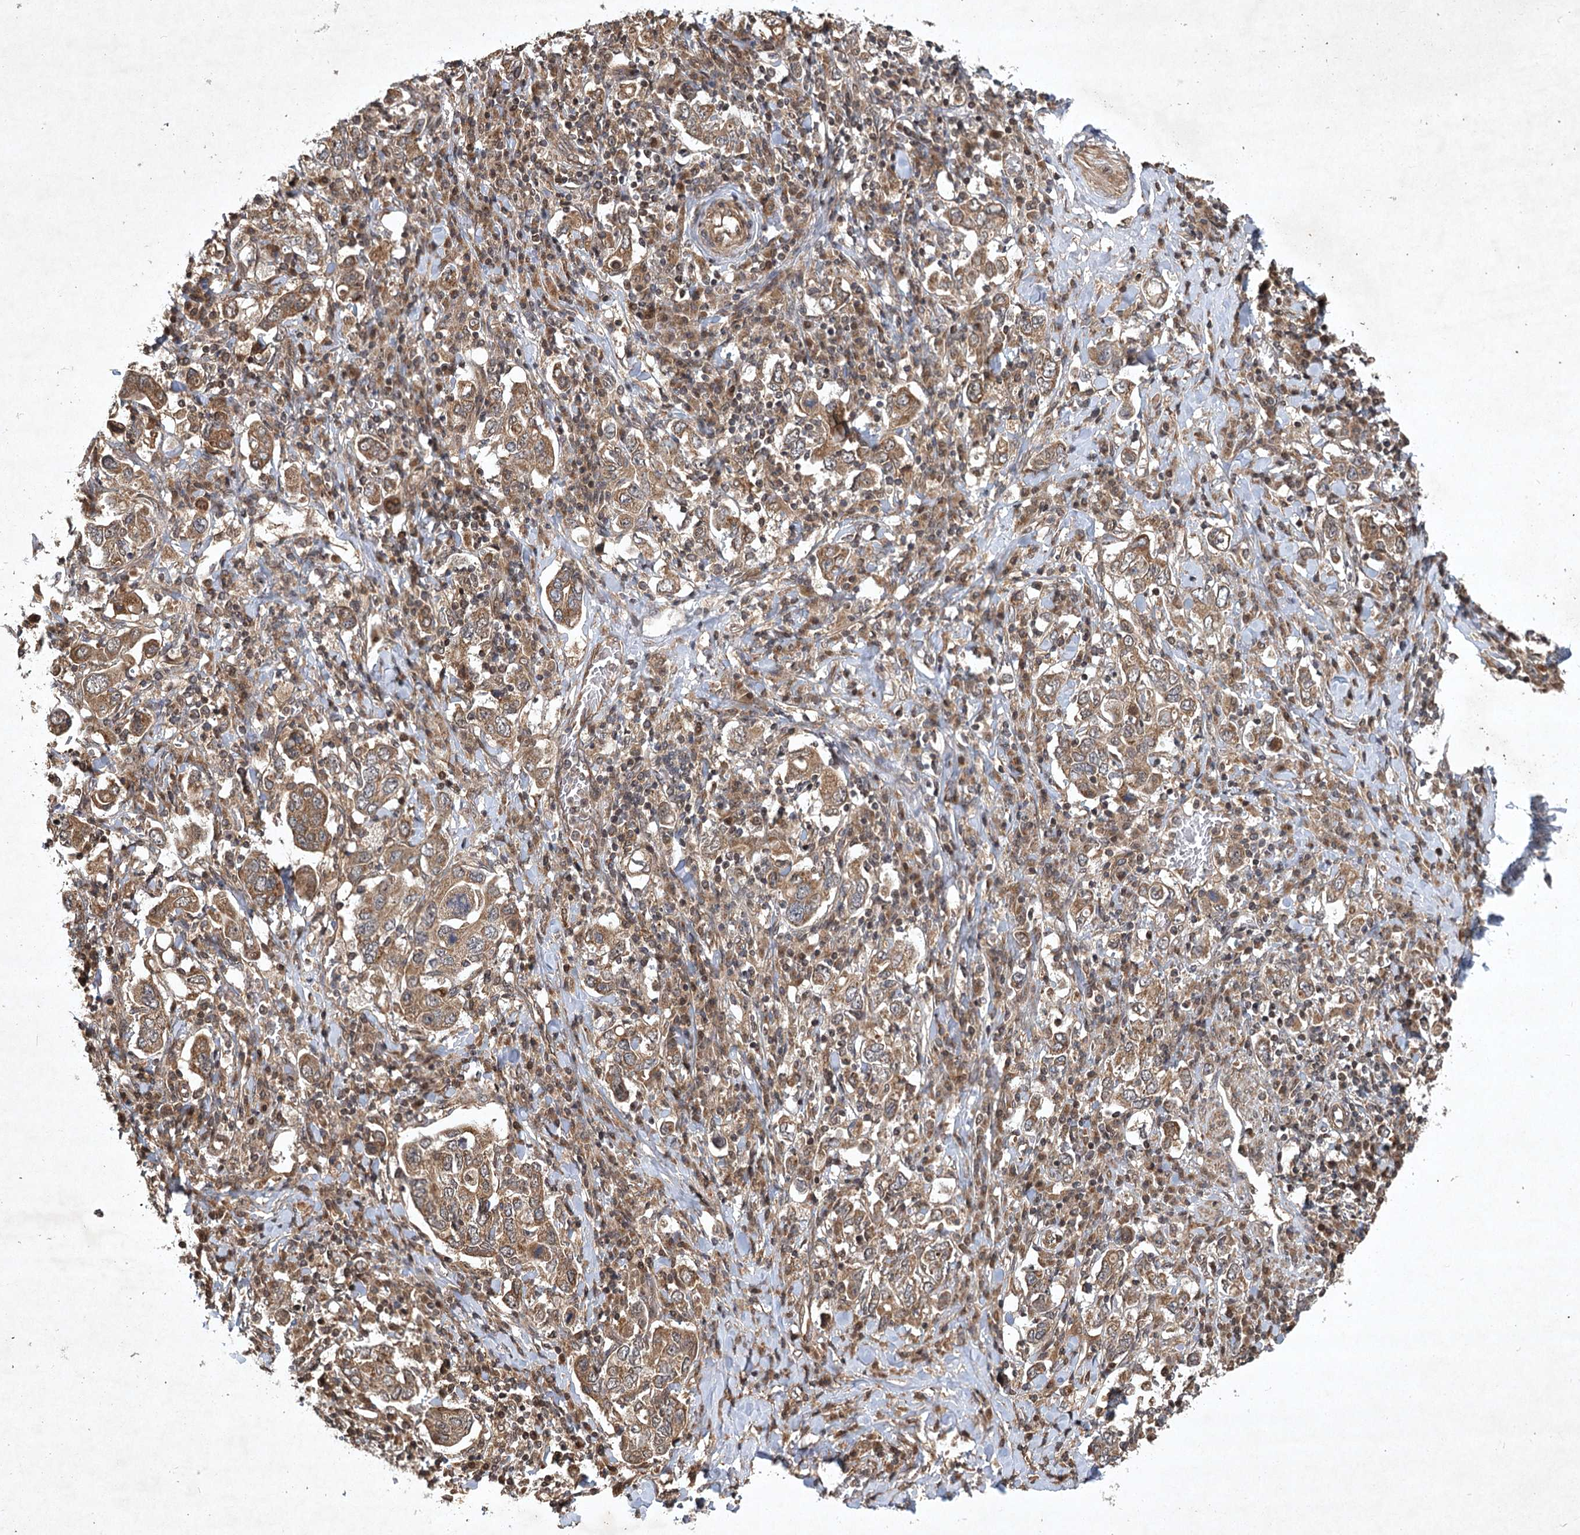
{"staining": {"intensity": "moderate", "quantity": ">75%", "location": "cytoplasmic/membranous"}, "tissue": "stomach cancer", "cell_type": "Tumor cells", "image_type": "cancer", "snomed": [{"axis": "morphology", "description": "Adenocarcinoma, NOS"}, {"axis": "topography", "description": "Stomach, upper"}], "caption": "Immunohistochemistry (IHC) image of human stomach cancer stained for a protein (brown), which reveals medium levels of moderate cytoplasmic/membranous staining in about >75% of tumor cells.", "gene": "INSIG2", "patient": {"sex": "male", "age": 62}}